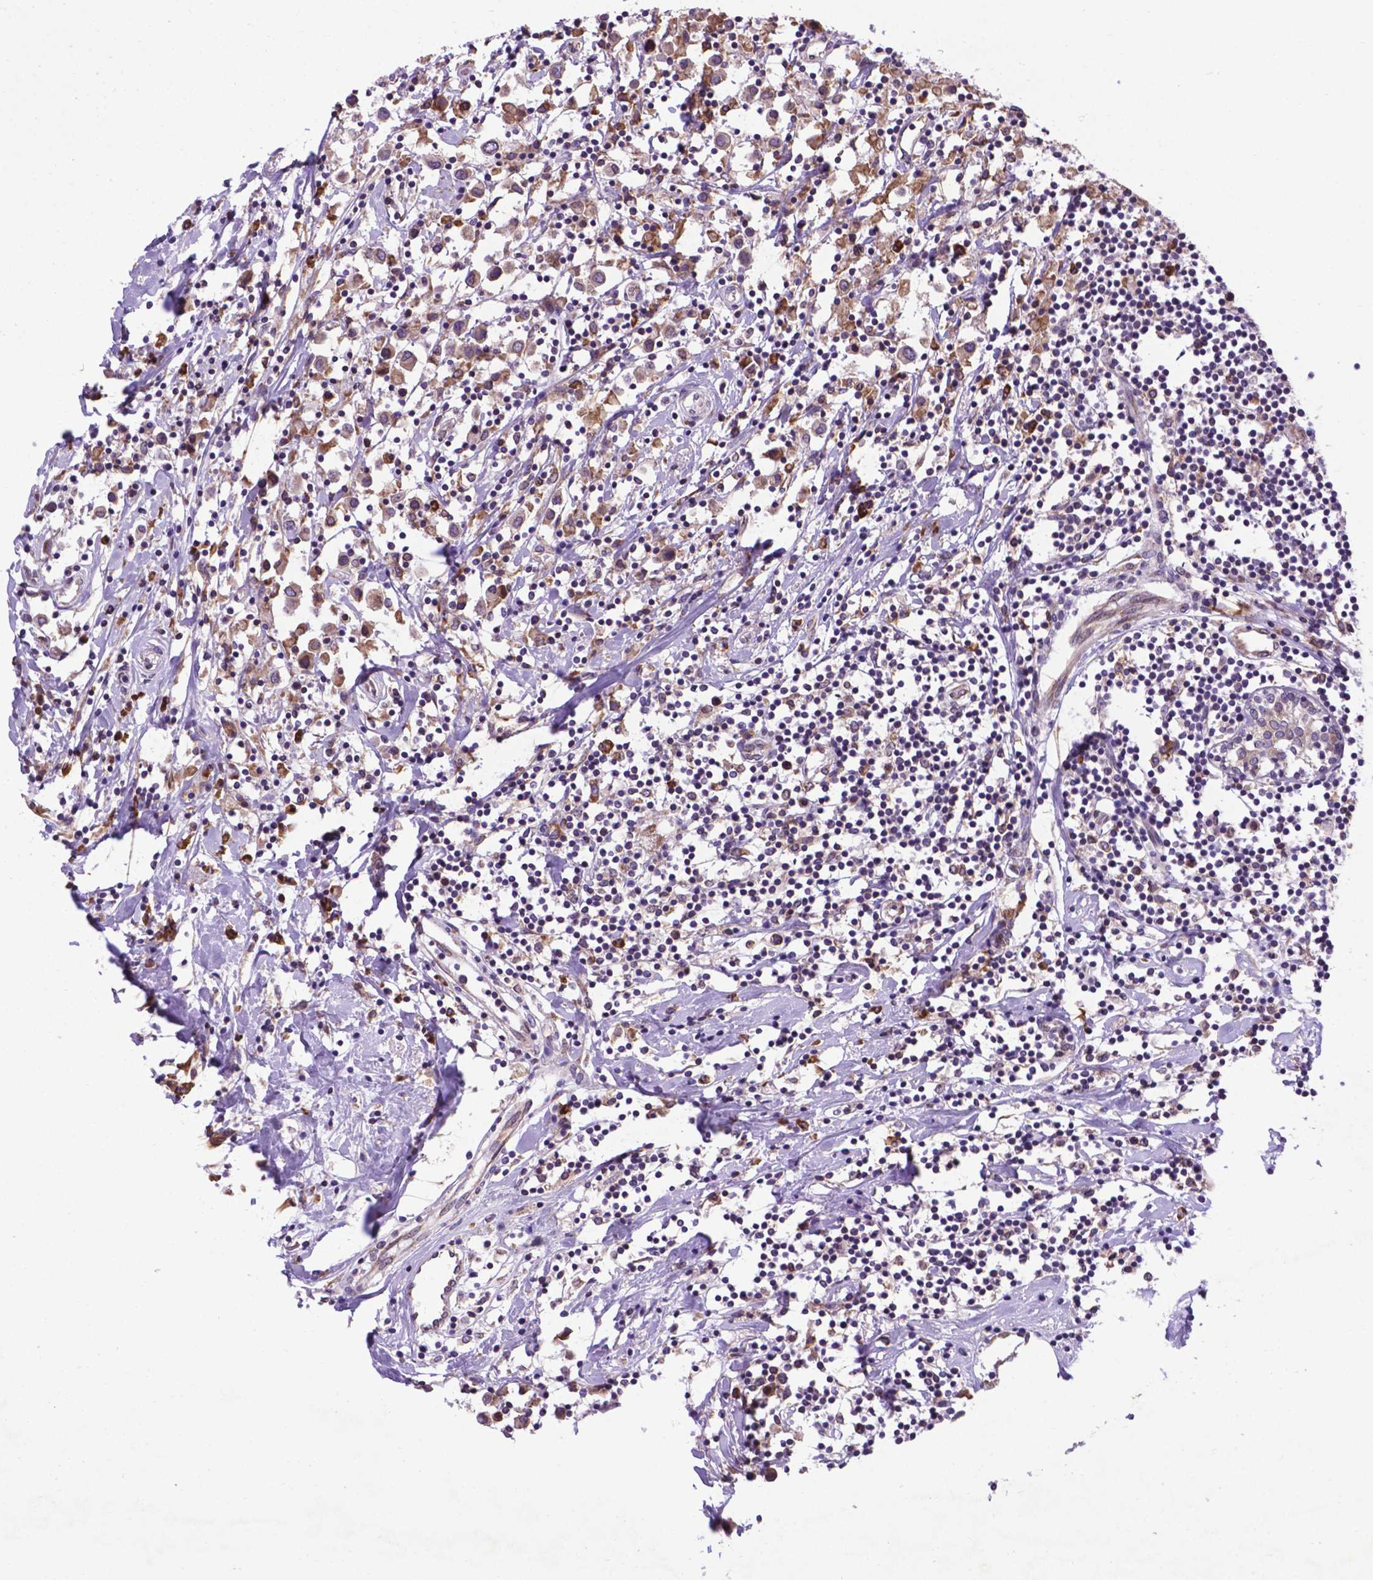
{"staining": {"intensity": "weak", "quantity": ">75%", "location": "cytoplasmic/membranous"}, "tissue": "breast cancer", "cell_type": "Tumor cells", "image_type": "cancer", "snomed": [{"axis": "morphology", "description": "Duct carcinoma"}, {"axis": "topography", "description": "Breast"}], "caption": "Breast cancer stained with a protein marker shows weak staining in tumor cells.", "gene": "WDR83OS", "patient": {"sex": "female", "age": 61}}